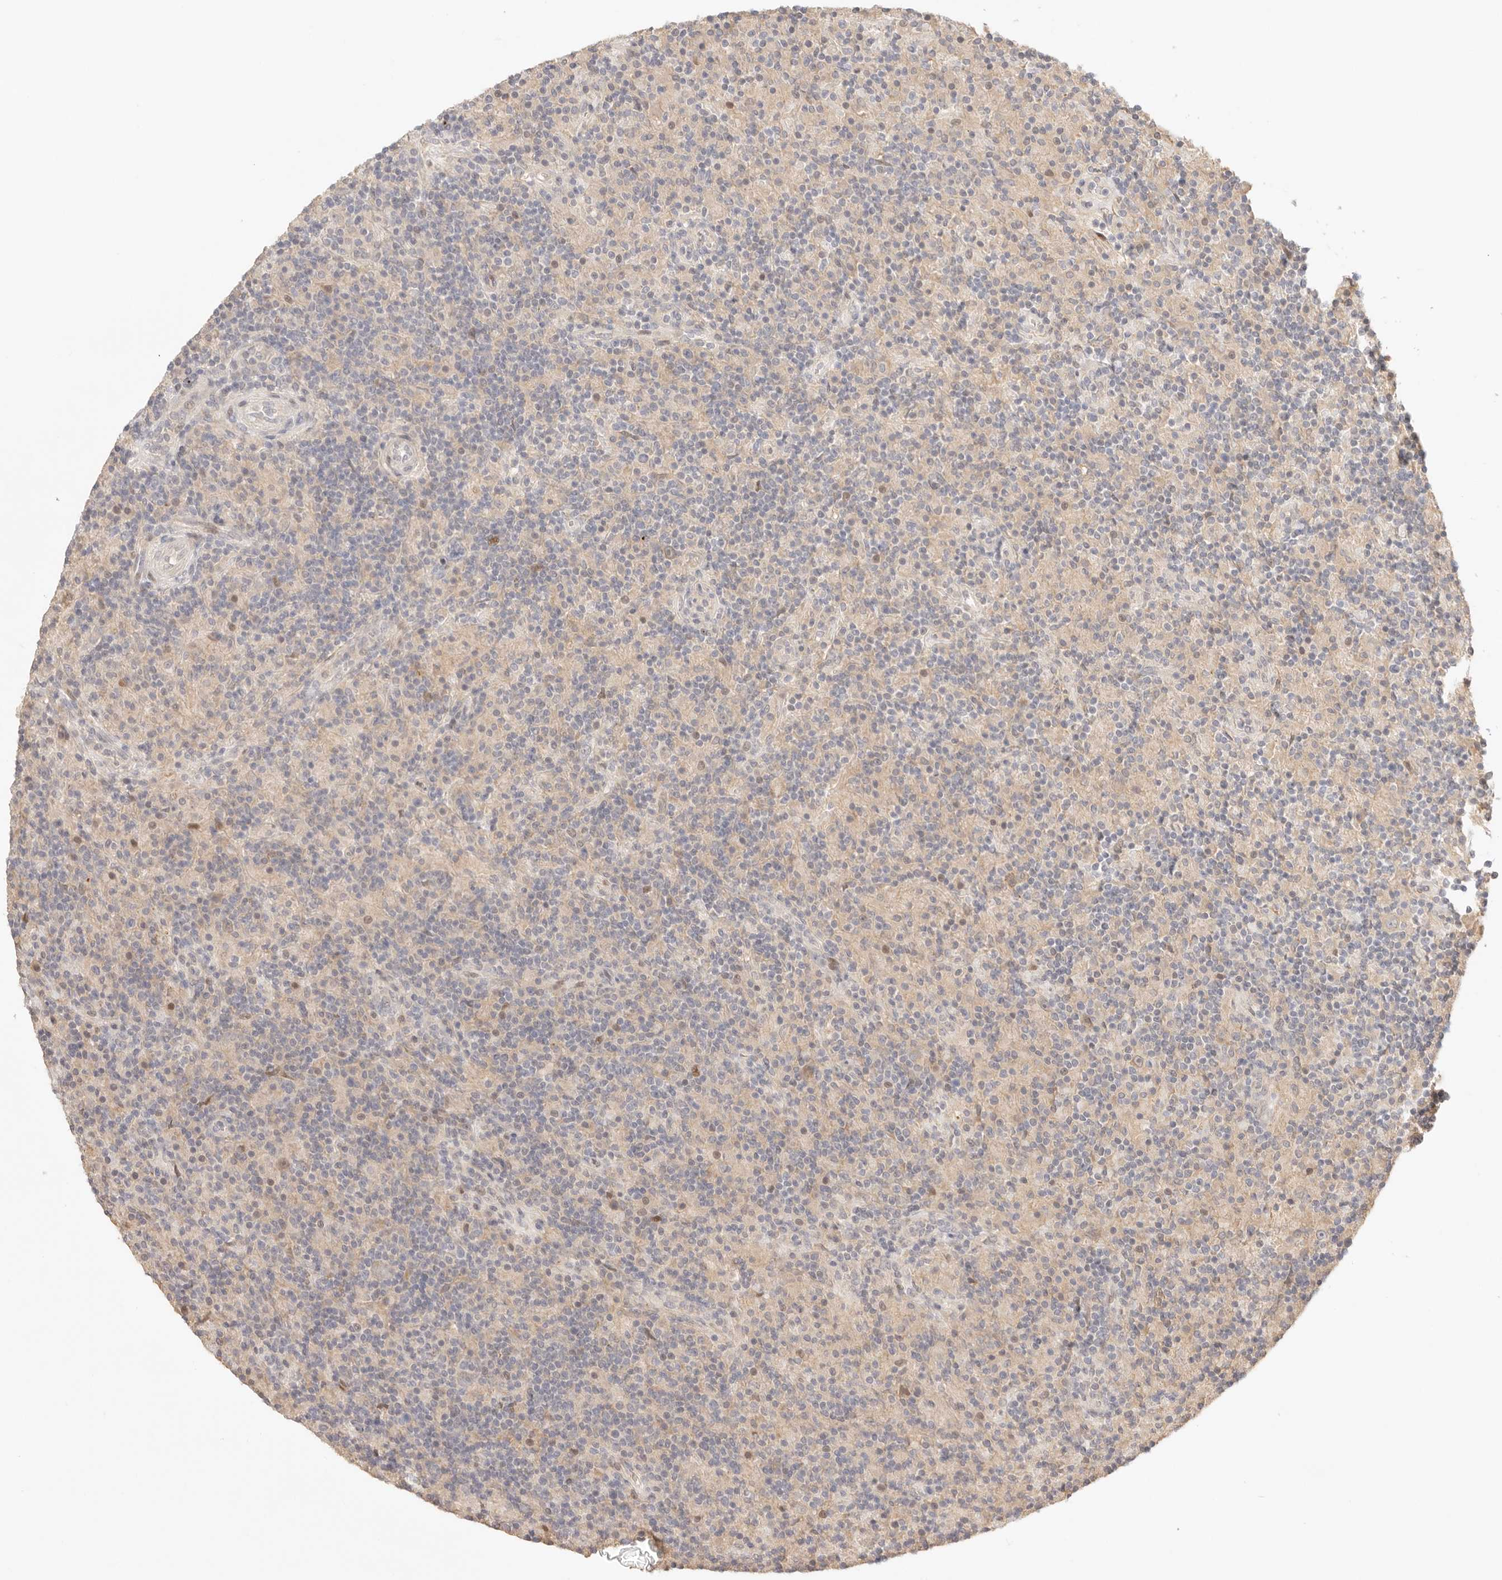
{"staining": {"intensity": "negative", "quantity": "none", "location": "none"}, "tissue": "lymphoma", "cell_type": "Tumor cells", "image_type": "cancer", "snomed": [{"axis": "morphology", "description": "Hodgkin's disease, NOS"}, {"axis": "topography", "description": "Lymph node"}], "caption": "A micrograph of Hodgkin's disease stained for a protein reveals no brown staining in tumor cells.", "gene": "PHLDA3", "patient": {"sex": "male", "age": 70}}